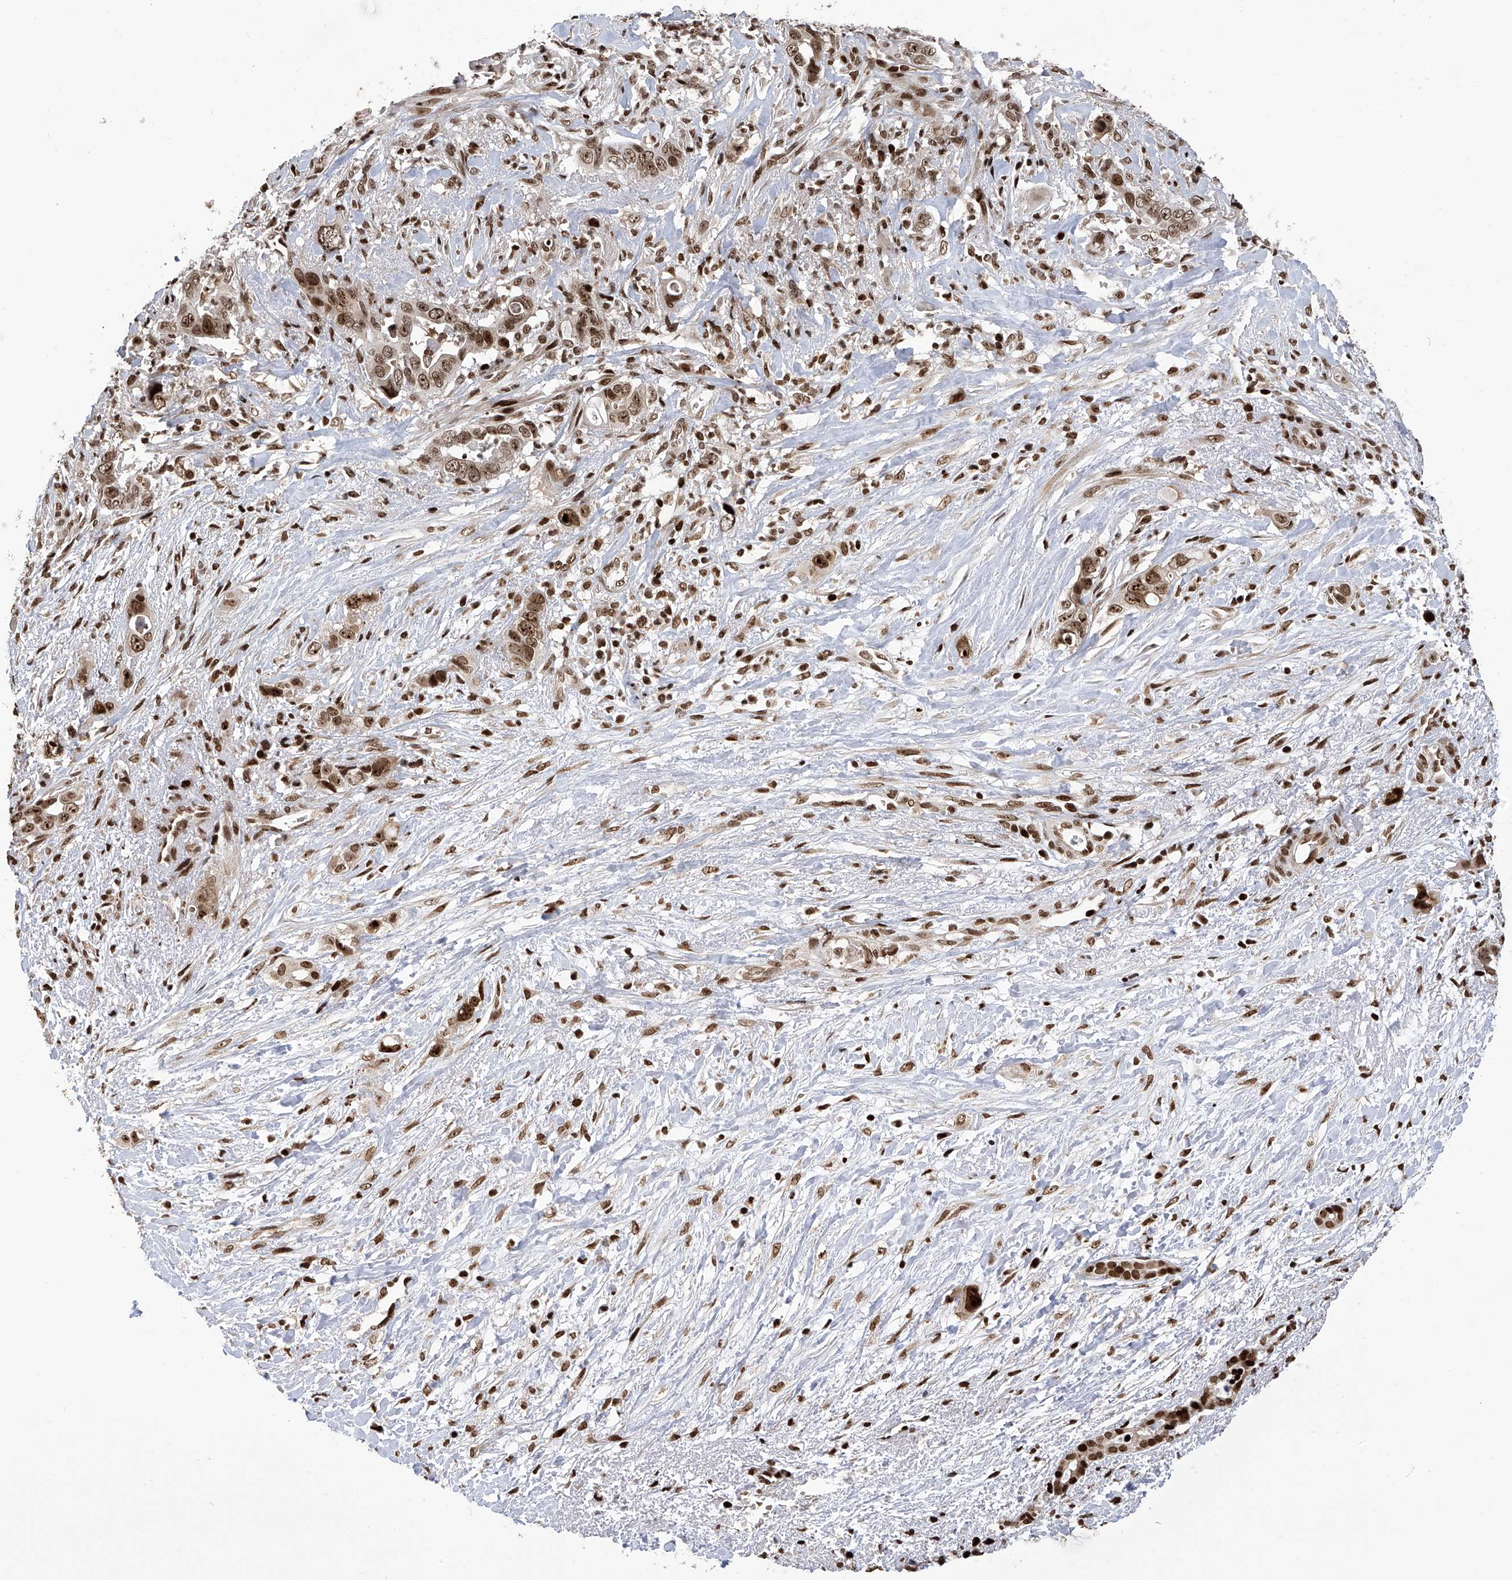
{"staining": {"intensity": "moderate", "quantity": ">75%", "location": "nuclear"}, "tissue": "liver cancer", "cell_type": "Tumor cells", "image_type": "cancer", "snomed": [{"axis": "morphology", "description": "Cholangiocarcinoma"}, {"axis": "topography", "description": "Liver"}], "caption": "An immunohistochemistry (IHC) photomicrograph of neoplastic tissue is shown. Protein staining in brown shows moderate nuclear positivity in cholangiocarcinoma (liver) within tumor cells. (DAB (3,3'-diaminobenzidine) = brown stain, brightfield microscopy at high magnification).", "gene": "PAK1IP1", "patient": {"sex": "female", "age": 79}}